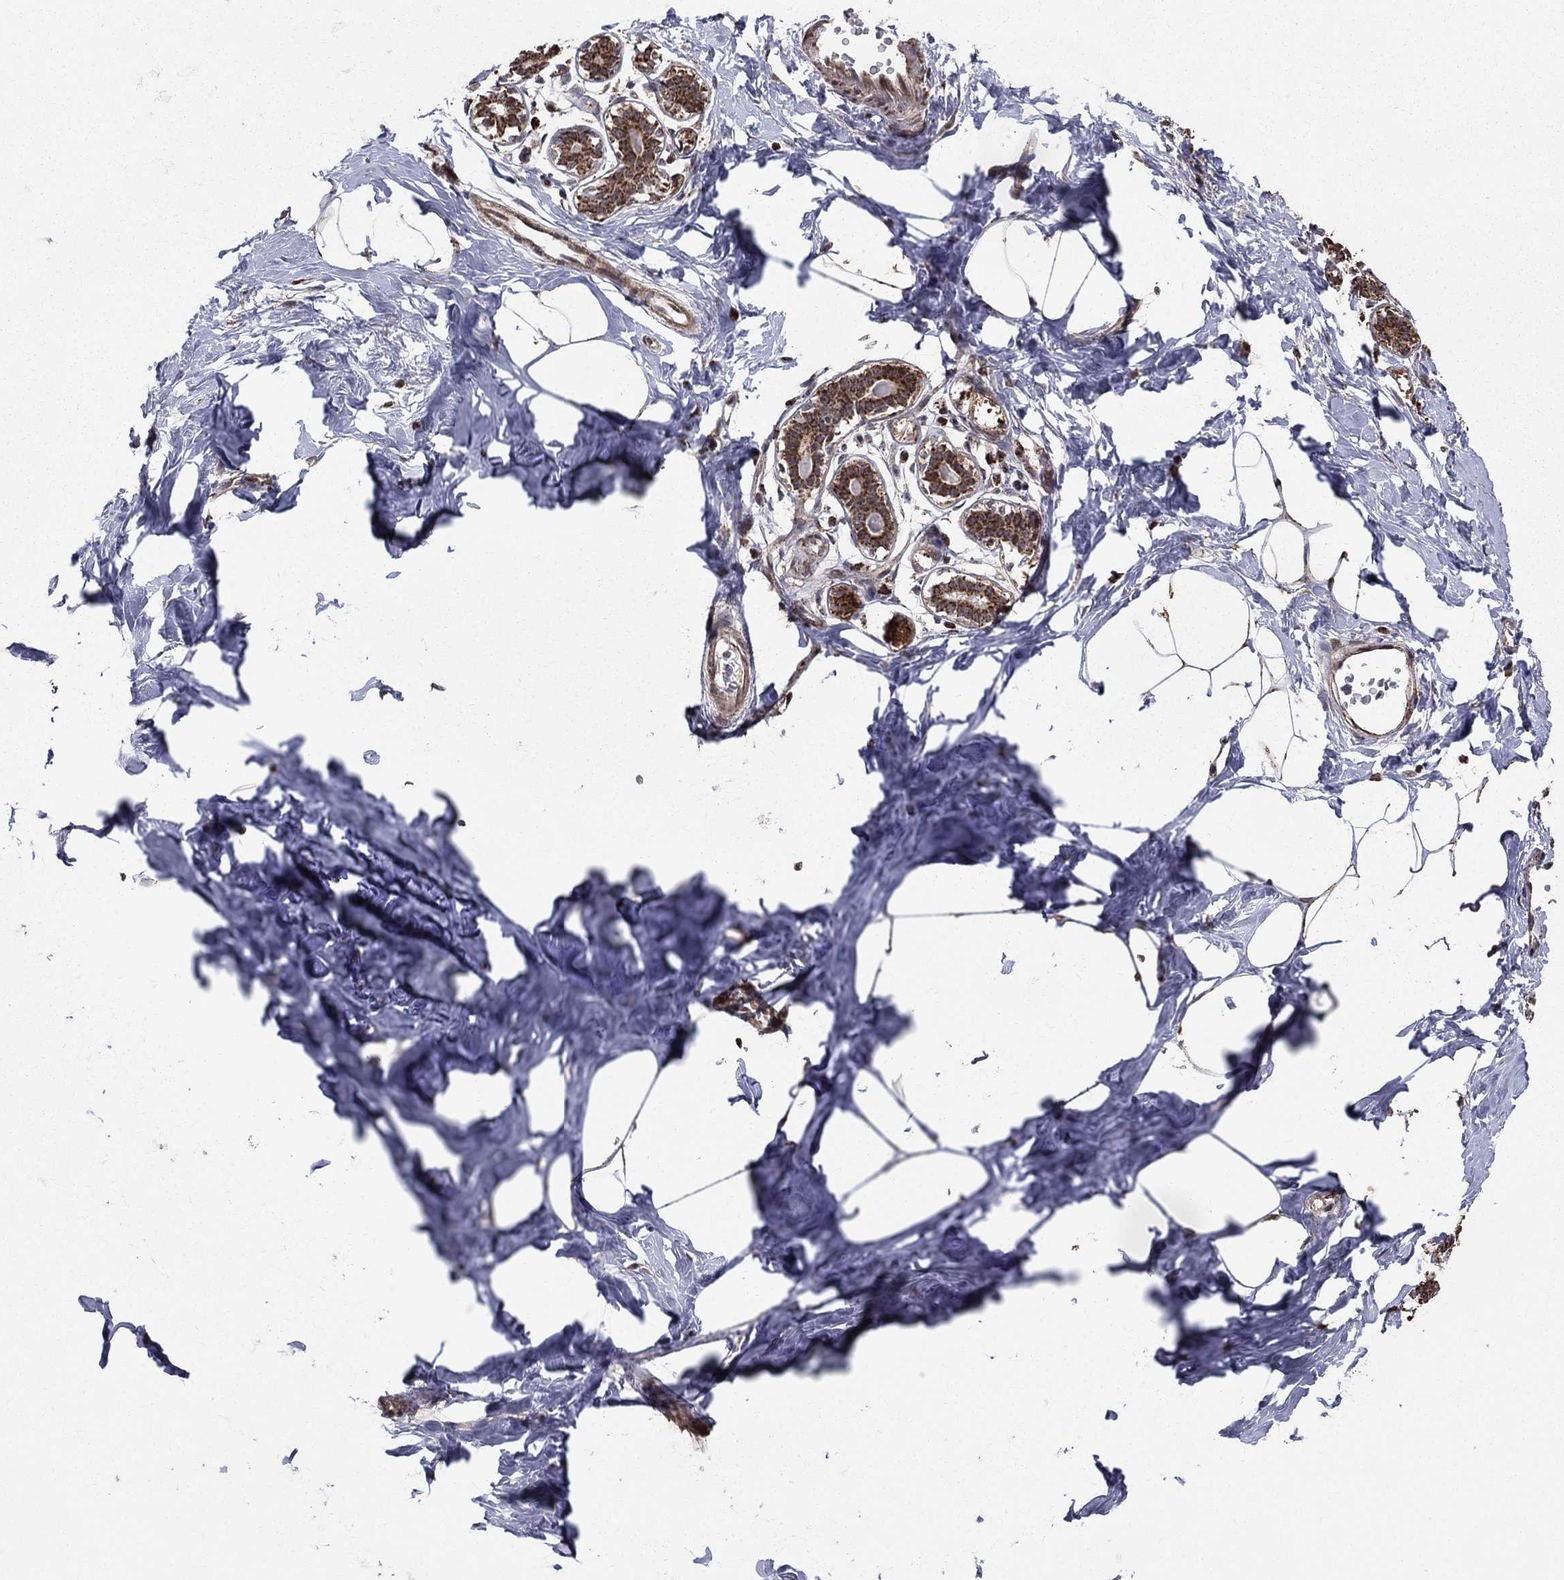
{"staining": {"intensity": "negative", "quantity": "none", "location": "none"}, "tissue": "breast", "cell_type": "Adipocytes", "image_type": "normal", "snomed": [{"axis": "morphology", "description": "Normal tissue, NOS"}, {"axis": "morphology", "description": "Lobular carcinoma, in situ"}, {"axis": "topography", "description": "Breast"}], "caption": "This is an IHC micrograph of normal breast. There is no positivity in adipocytes.", "gene": "ACOT13", "patient": {"sex": "female", "age": 35}}